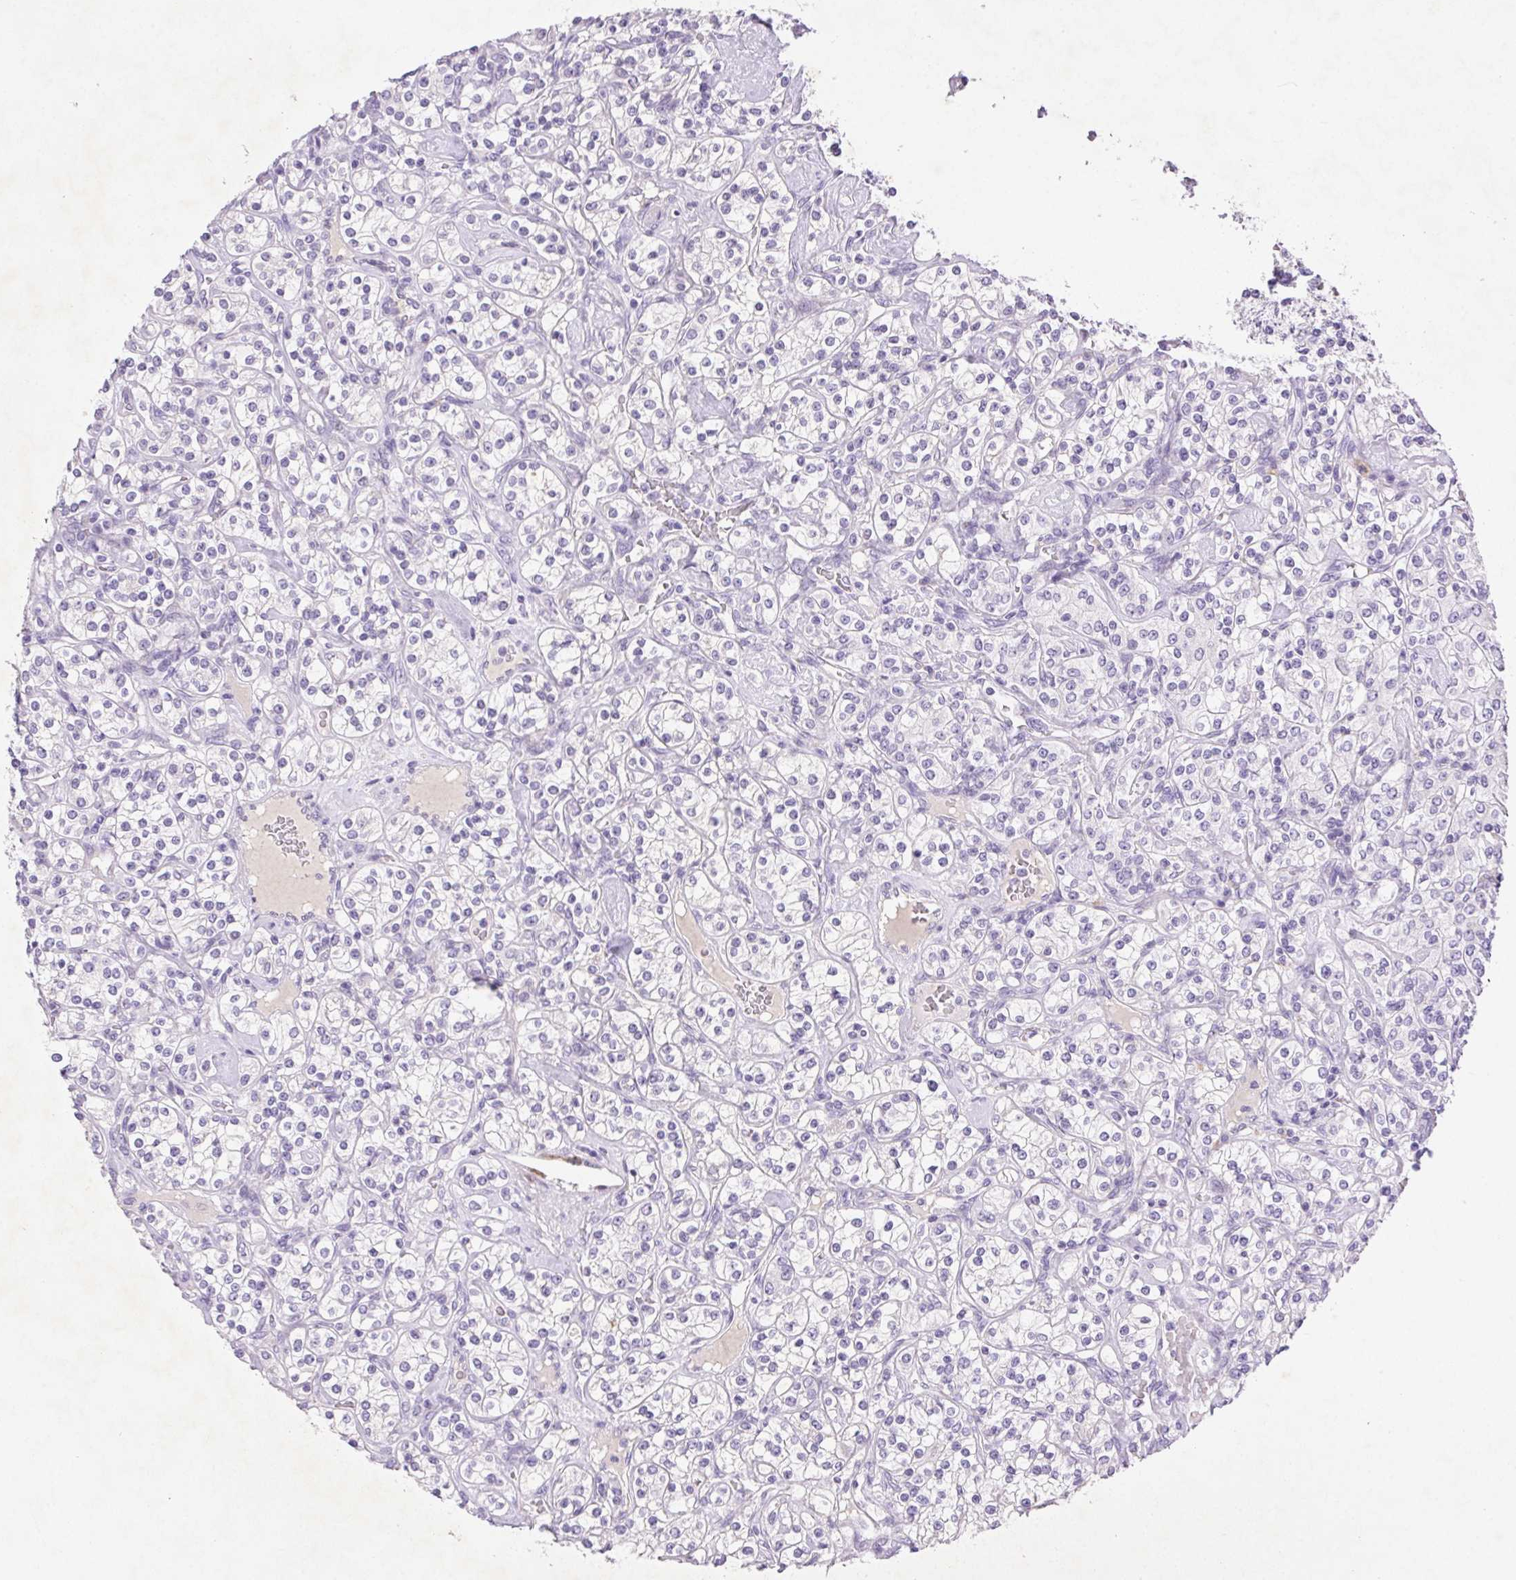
{"staining": {"intensity": "negative", "quantity": "none", "location": "none"}, "tissue": "renal cancer", "cell_type": "Tumor cells", "image_type": "cancer", "snomed": [{"axis": "morphology", "description": "Adenocarcinoma, NOS"}, {"axis": "topography", "description": "Kidney"}], "caption": "Micrograph shows no significant protein positivity in tumor cells of adenocarcinoma (renal). (DAB immunohistochemistry with hematoxylin counter stain).", "gene": "ARHGAP11B", "patient": {"sex": "male", "age": 77}}